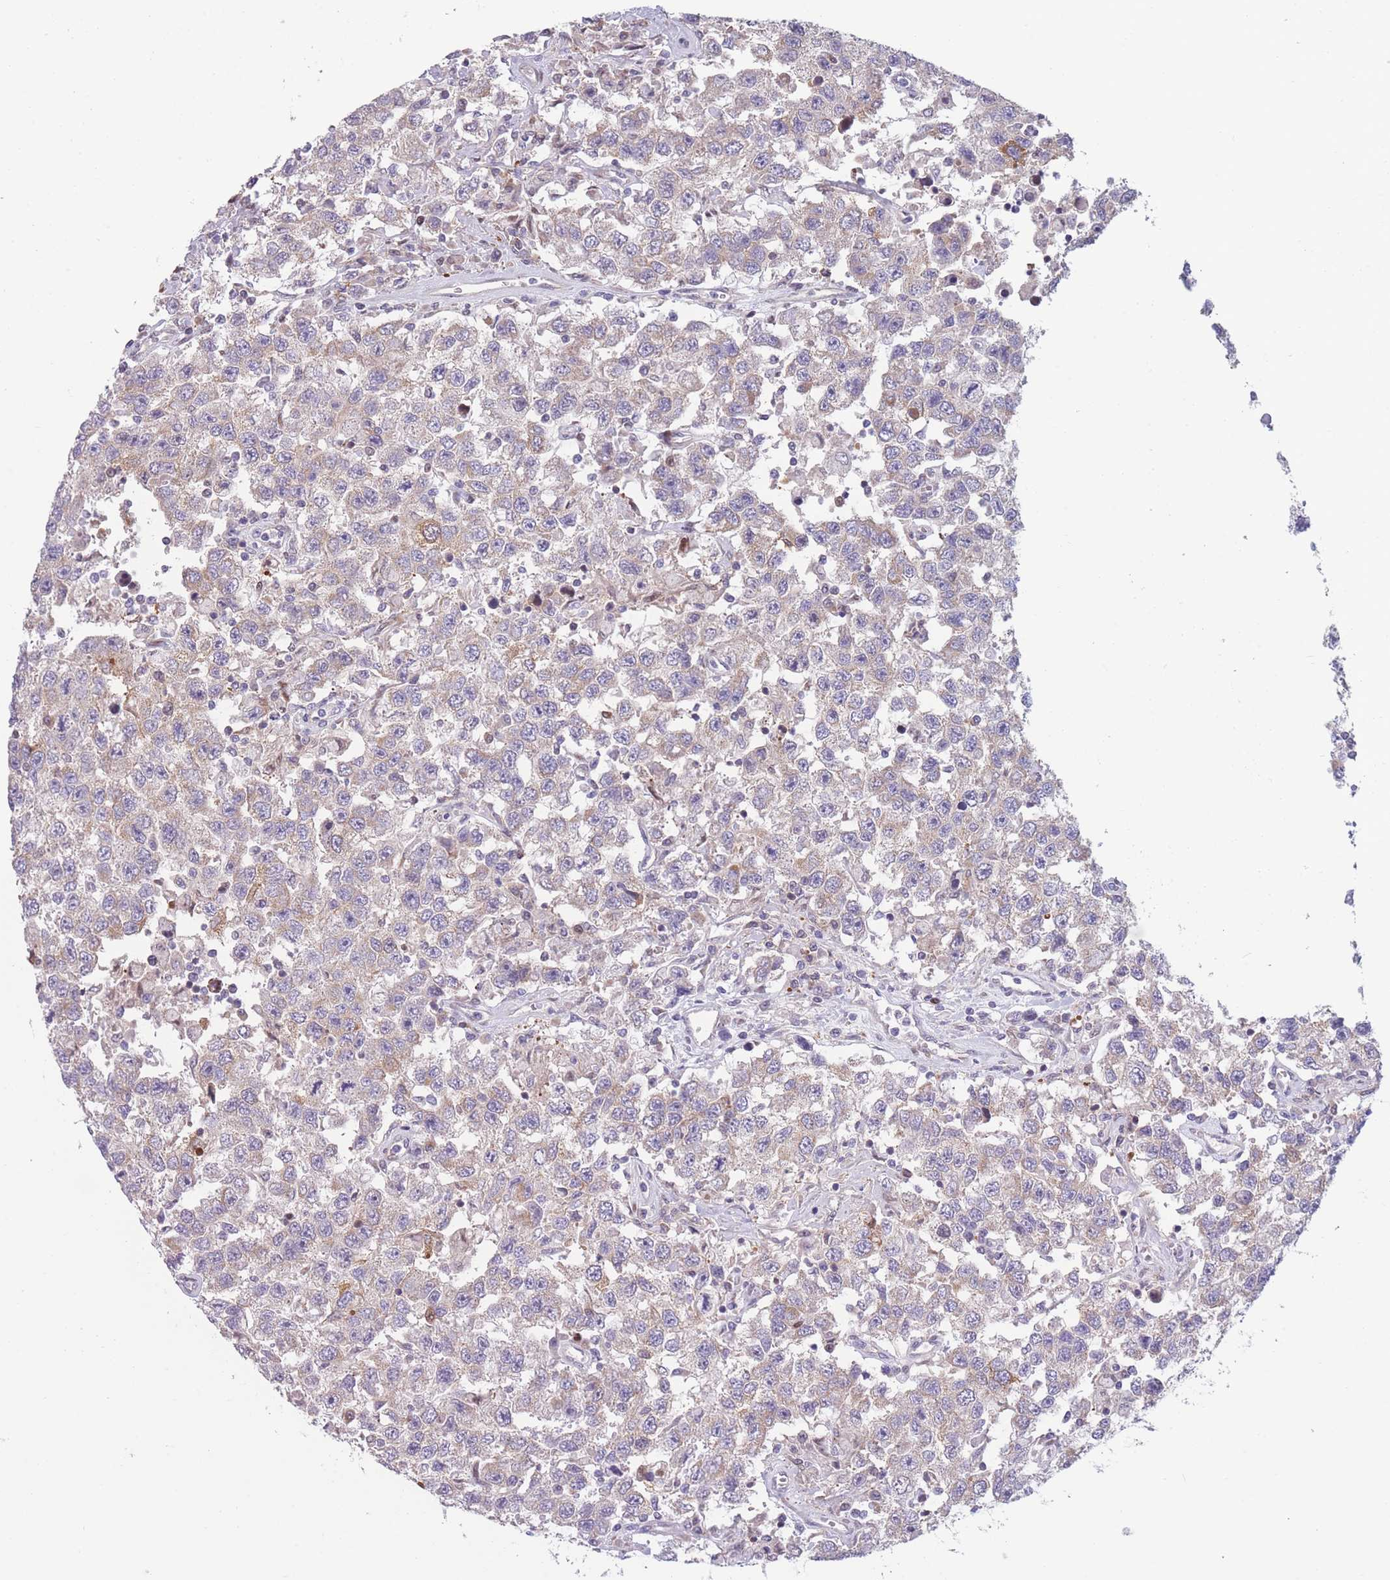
{"staining": {"intensity": "weak", "quantity": "<25%", "location": "cytoplasmic/membranous"}, "tissue": "testis cancer", "cell_type": "Tumor cells", "image_type": "cancer", "snomed": [{"axis": "morphology", "description": "Seminoma, NOS"}, {"axis": "topography", "description": "Testis"}], "caption": "High magnification brightfield microscopy of testis cancer stained with DAB (3,3'-diaminobenzidine) (brown) and counterstained with hematoxylin (blue): tumor cells show no significant positivity.", "gene": "PDE4A", "patient": {"sex": "male", "age": 41}}